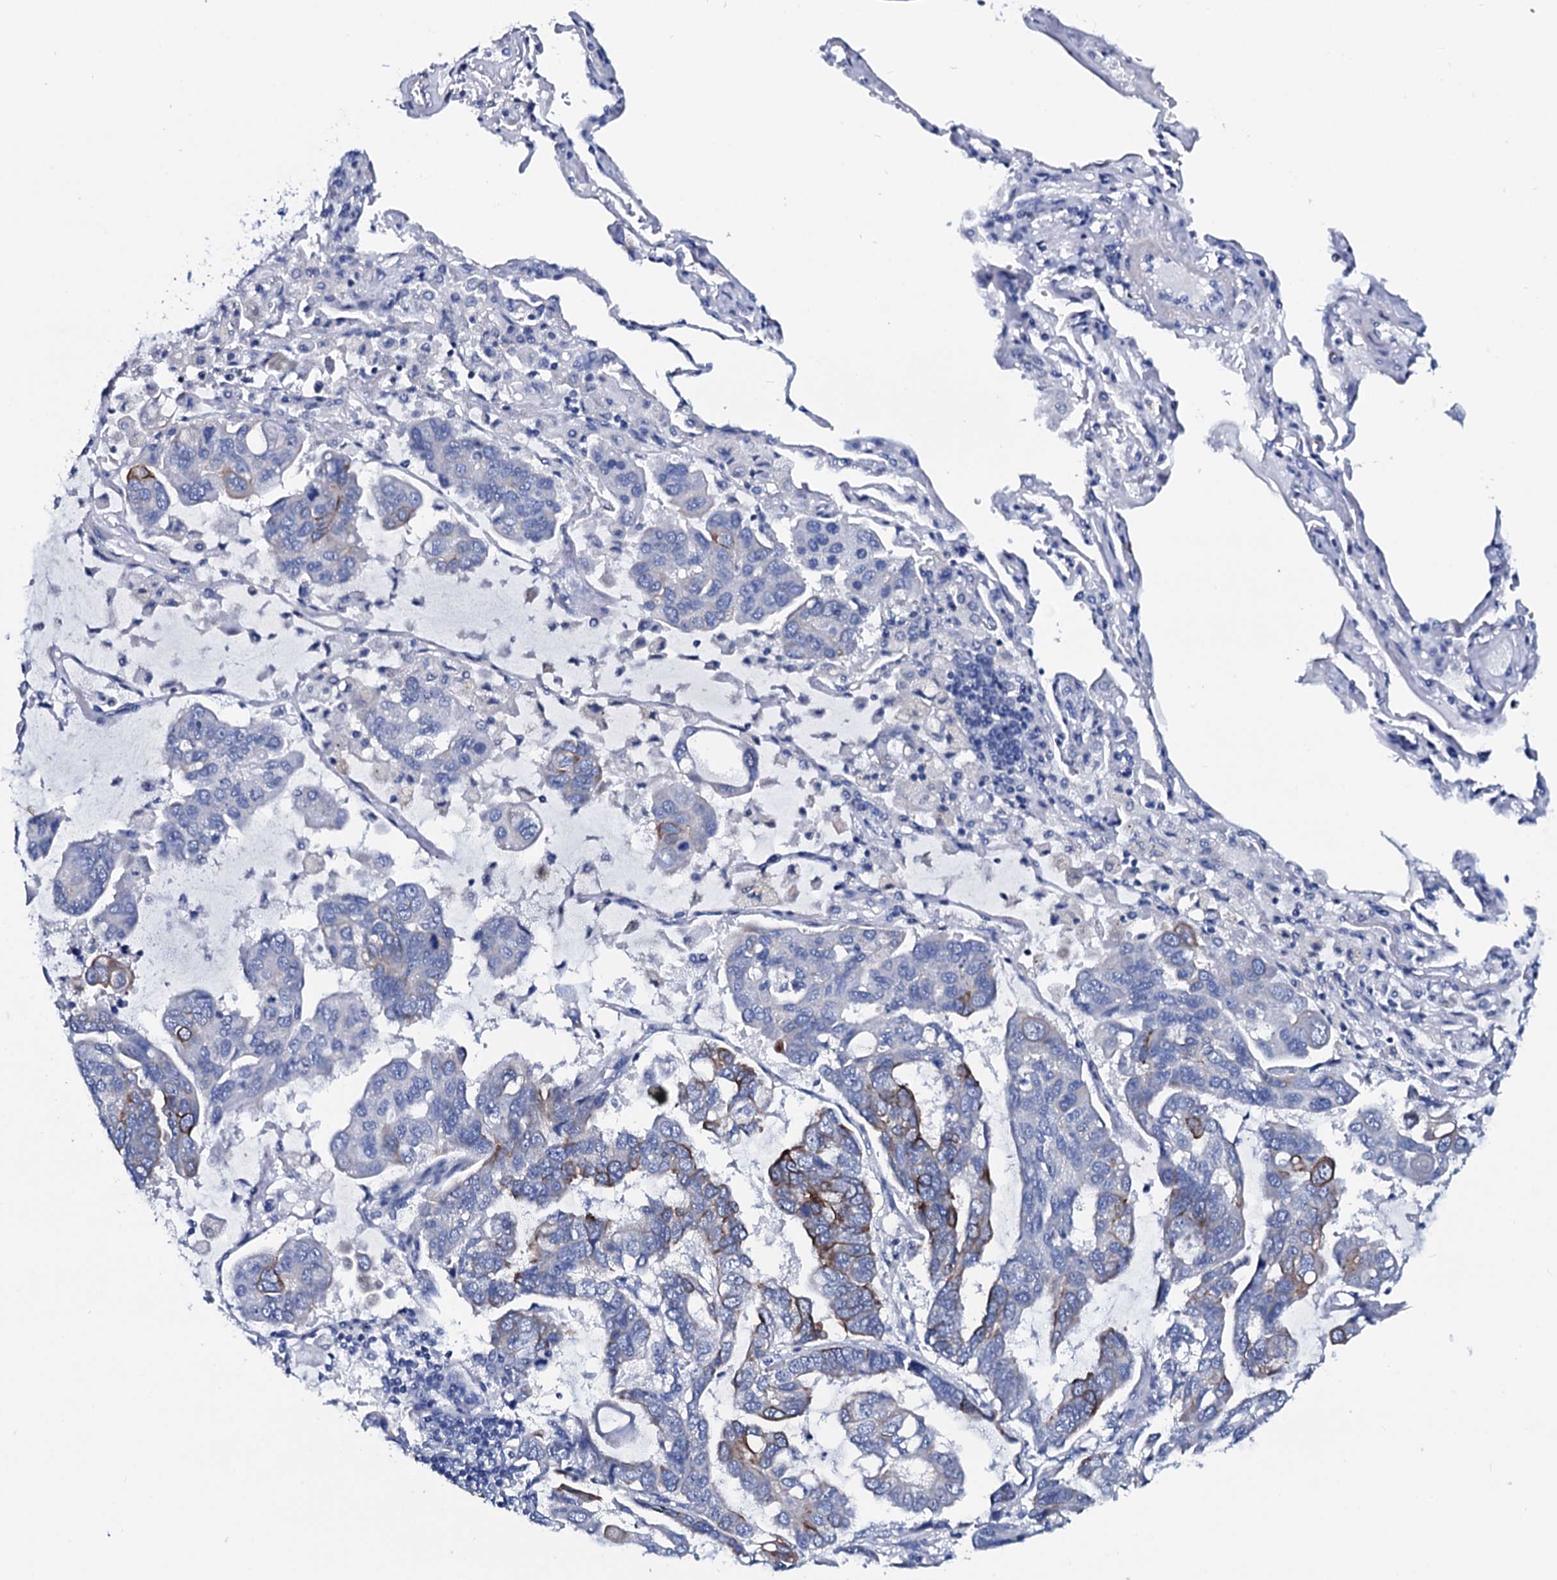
{"staining": {"intensity": "moderate", "quantity": "<25%", "location": "cytoplasmic/membranous"}, "tissue": "lung cancer", "cell_type": "Tumor cells", "image_type": "cancer", "snomed": [{"axis": "morphology", "description": "Adenocarcinoma, NOS"}, {"axis": "topography", "description": "Lung"}], "caption": "About <25% of tumor cells in lung cancer (adenocarcinoma) exhibit moderate cytoplasmic/membranous protein expression as visualized by brown immunohistochemical staining.", "gene": "GYS2", "patient": {"sex": "male", "age": 64}}